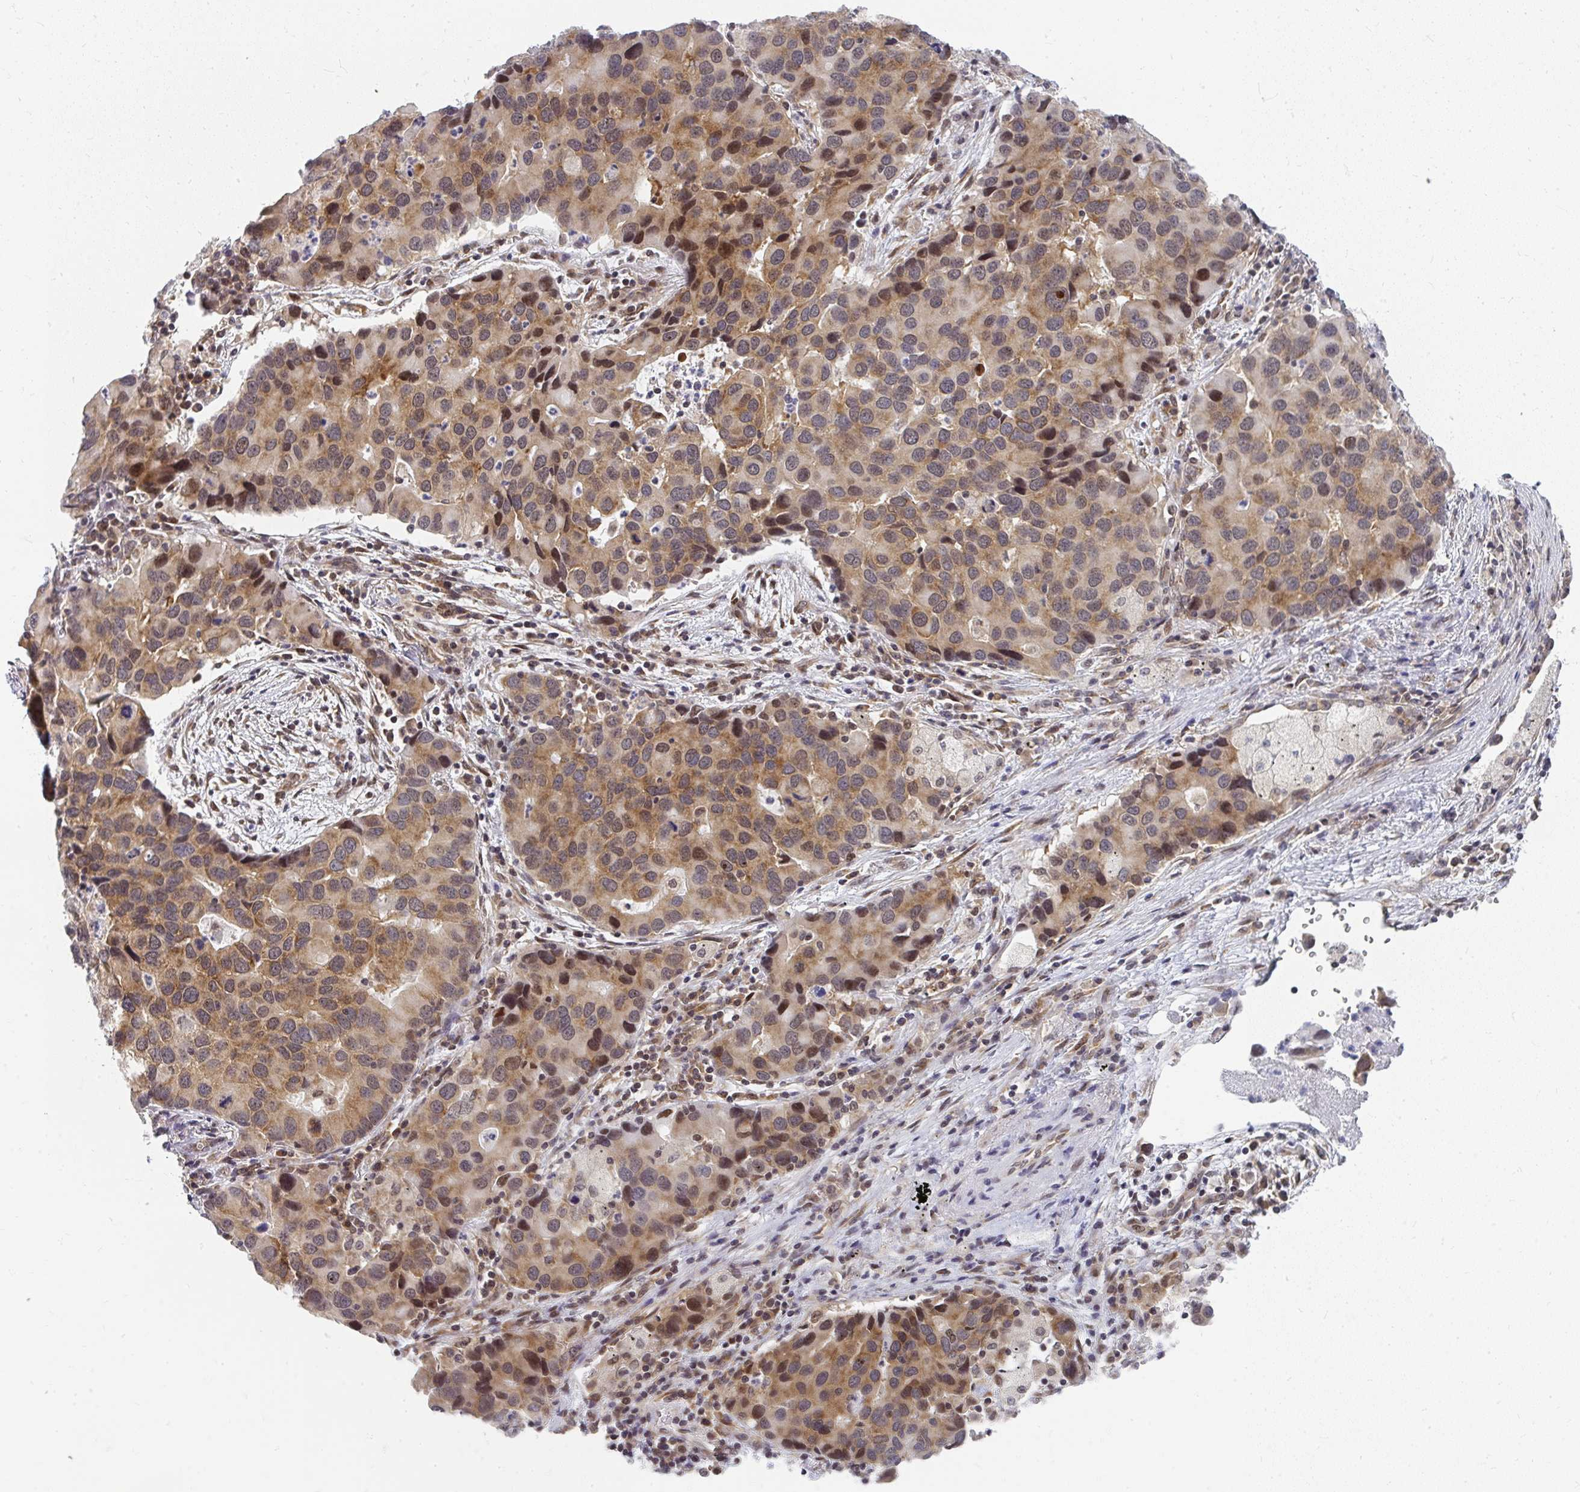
{"staining": {"intensity": "moderate", "quantity": "25%-75%", "location": "cytoplasmic/membranous,nuclear"}, "tissue": "lung cancer", "cell_type": "Tumor cells", "image_type": "cancer", "snomed": [{"axis": "morphology", "description": "Aneuploidy"}, {"axis": "morphology", "description": "Adenocarcinoma, NOS"}, {"axis": "topography", "description": "Lymph node"}, {"axis": "topography", "description": "Lung"}], "caption": "Approximately 25%-75% of tumor cells in human lung adenocarcinoma display moderate cytoplasmic/membranous and nuclear protein expression as visualized by brown immunohistochemical staining.", "gene": "SYNCRIP", "patient": {"sex": "female", "age": 74}}